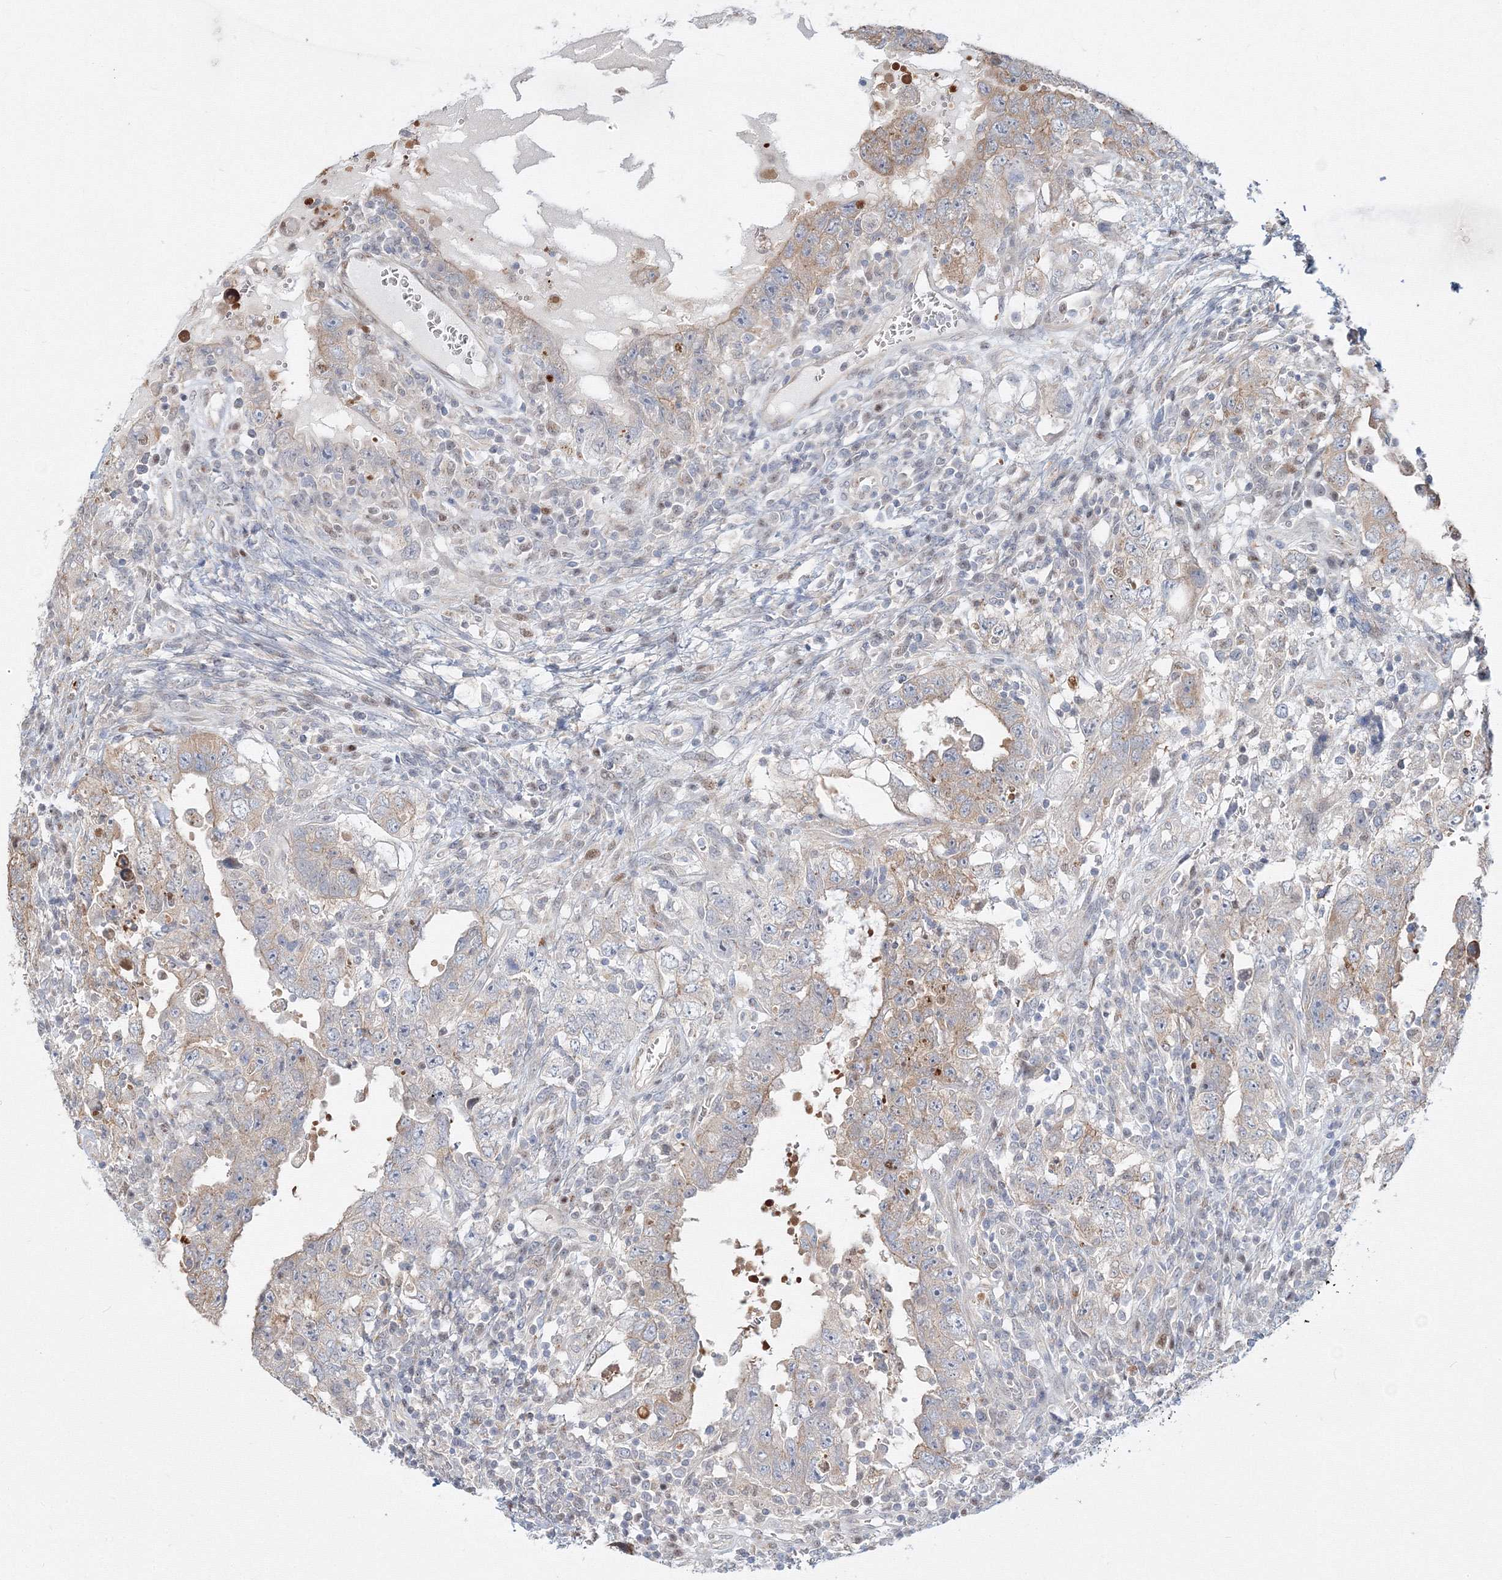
{"staining": {"intensity": "moderate", "quantity": "25%-75%", "location": "cytoplasmic/membranous"}, "tissue": "testis cancer", "cell_type": "Tumor cells", "image_type": "cancer", "snomed": [{"axis": "morphology", "description": "Carcinoma, Embryonal, NOS"}, {"axis": "topography", "description": "Testis"}], "caption": "Immunohistochemistry image of human testis cancer stained for a protein (brown), which shows medium levels of moderate cytoplasmic/membranous staining in about 25%-75% of tumor cells.", "gene": "ARHGAP21", "patient": {"sex": "male", "age": 26}}